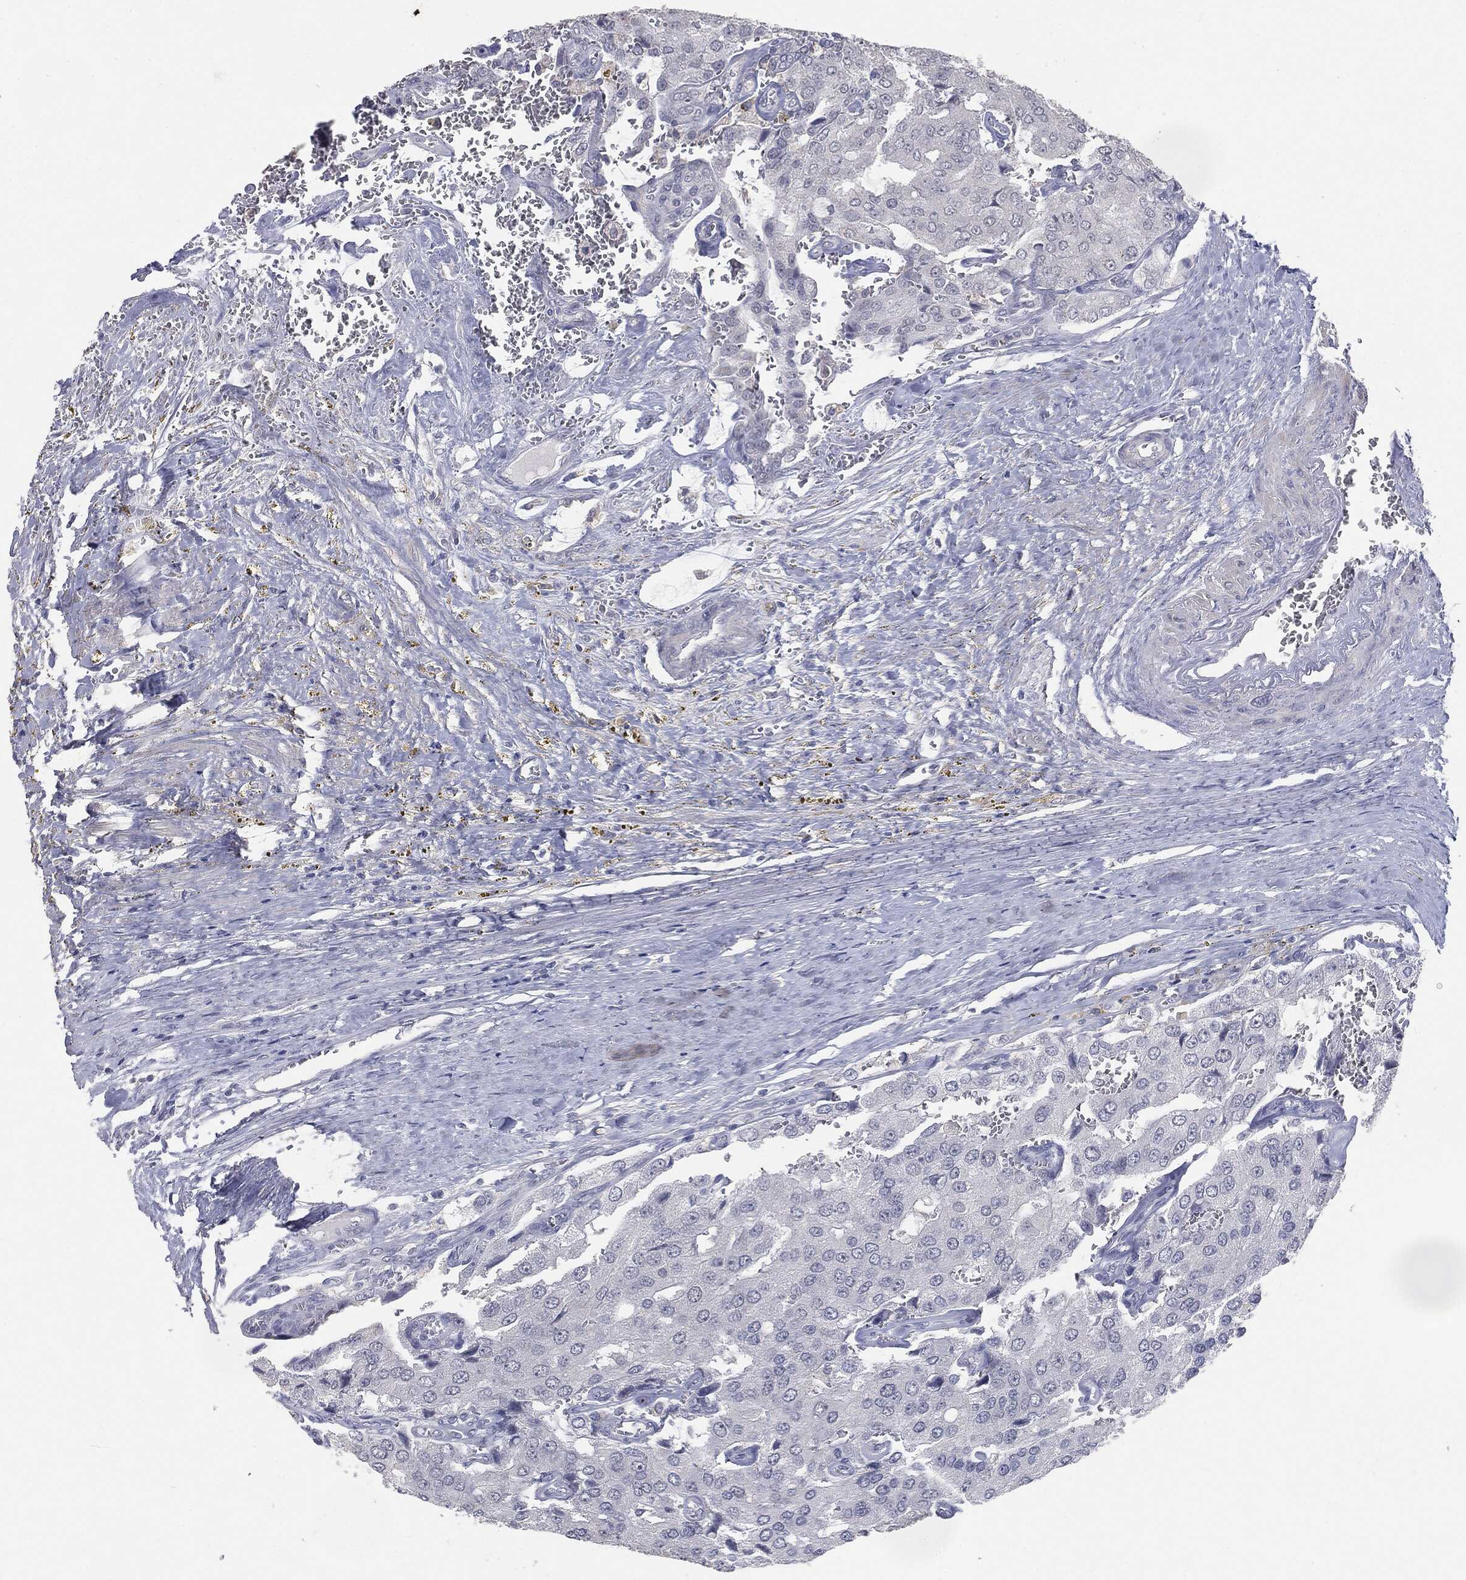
{"staining": {"intensity": "negative", "quantity": "none", "location": "none"}, "tissue": "prostate cancer", "cell_type": "Tumor cells", "image_type": "cancer", "snomed": [{"axis": "morphology", "description": "Adenocarcinoma, NOS"}, {"axis": "topography", "description": "Prostate and seminal vesicle, NOS"}, {"axis": "topography", "description": "Prostate"}], "caption": "DAB (3,3'-diaminobenzidine) immunohistochemical staining of prostate cancer (adenocarcinoma) shows no significant staining in tumor cells. (Immunohistochemistry, brightfield microscopy, high magnification).", "gene": "SLC2A2", "patient": {"sex": "male", "age": 67}}